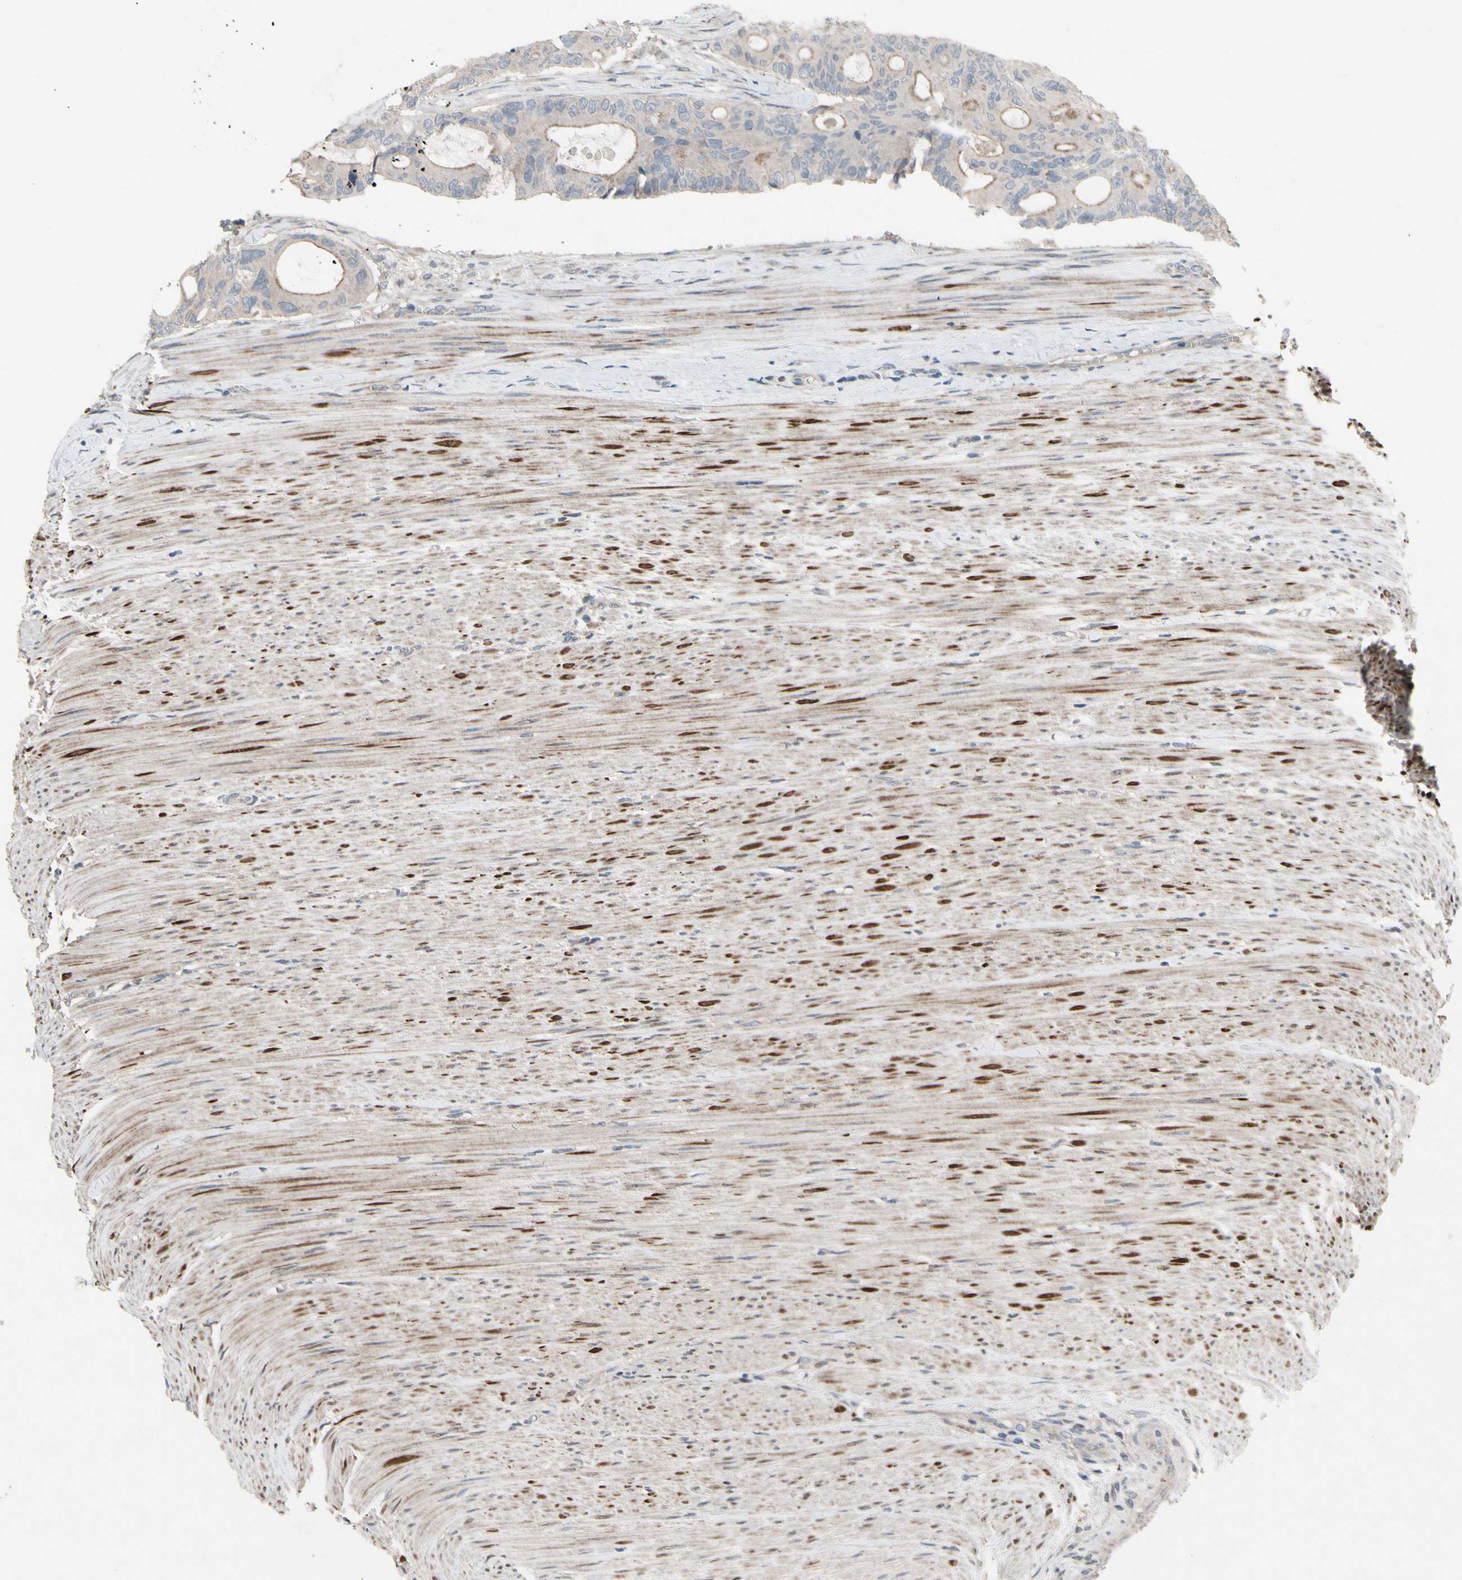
{"staining": {"intensity": "weak", "quantity": "25%-75%", "location": "cytoplasmic/membranous"}, "tissue": "colorectal cancer", "cell_type": "Tumor cells", "image_type": "cancer", "snomed": [{"axis": "morphology", "description": "Adenocarcinoma, NOS"}, {"axis": "topography", "description": "Colon"}], "caption": "A brown stain highlights weak cytoplasmic/membranous positivity of a protein in colorectal adenocarcinoma tumor cells.", "gene": "ICAM5", "patient": {"sex": "female", "age": 57}}